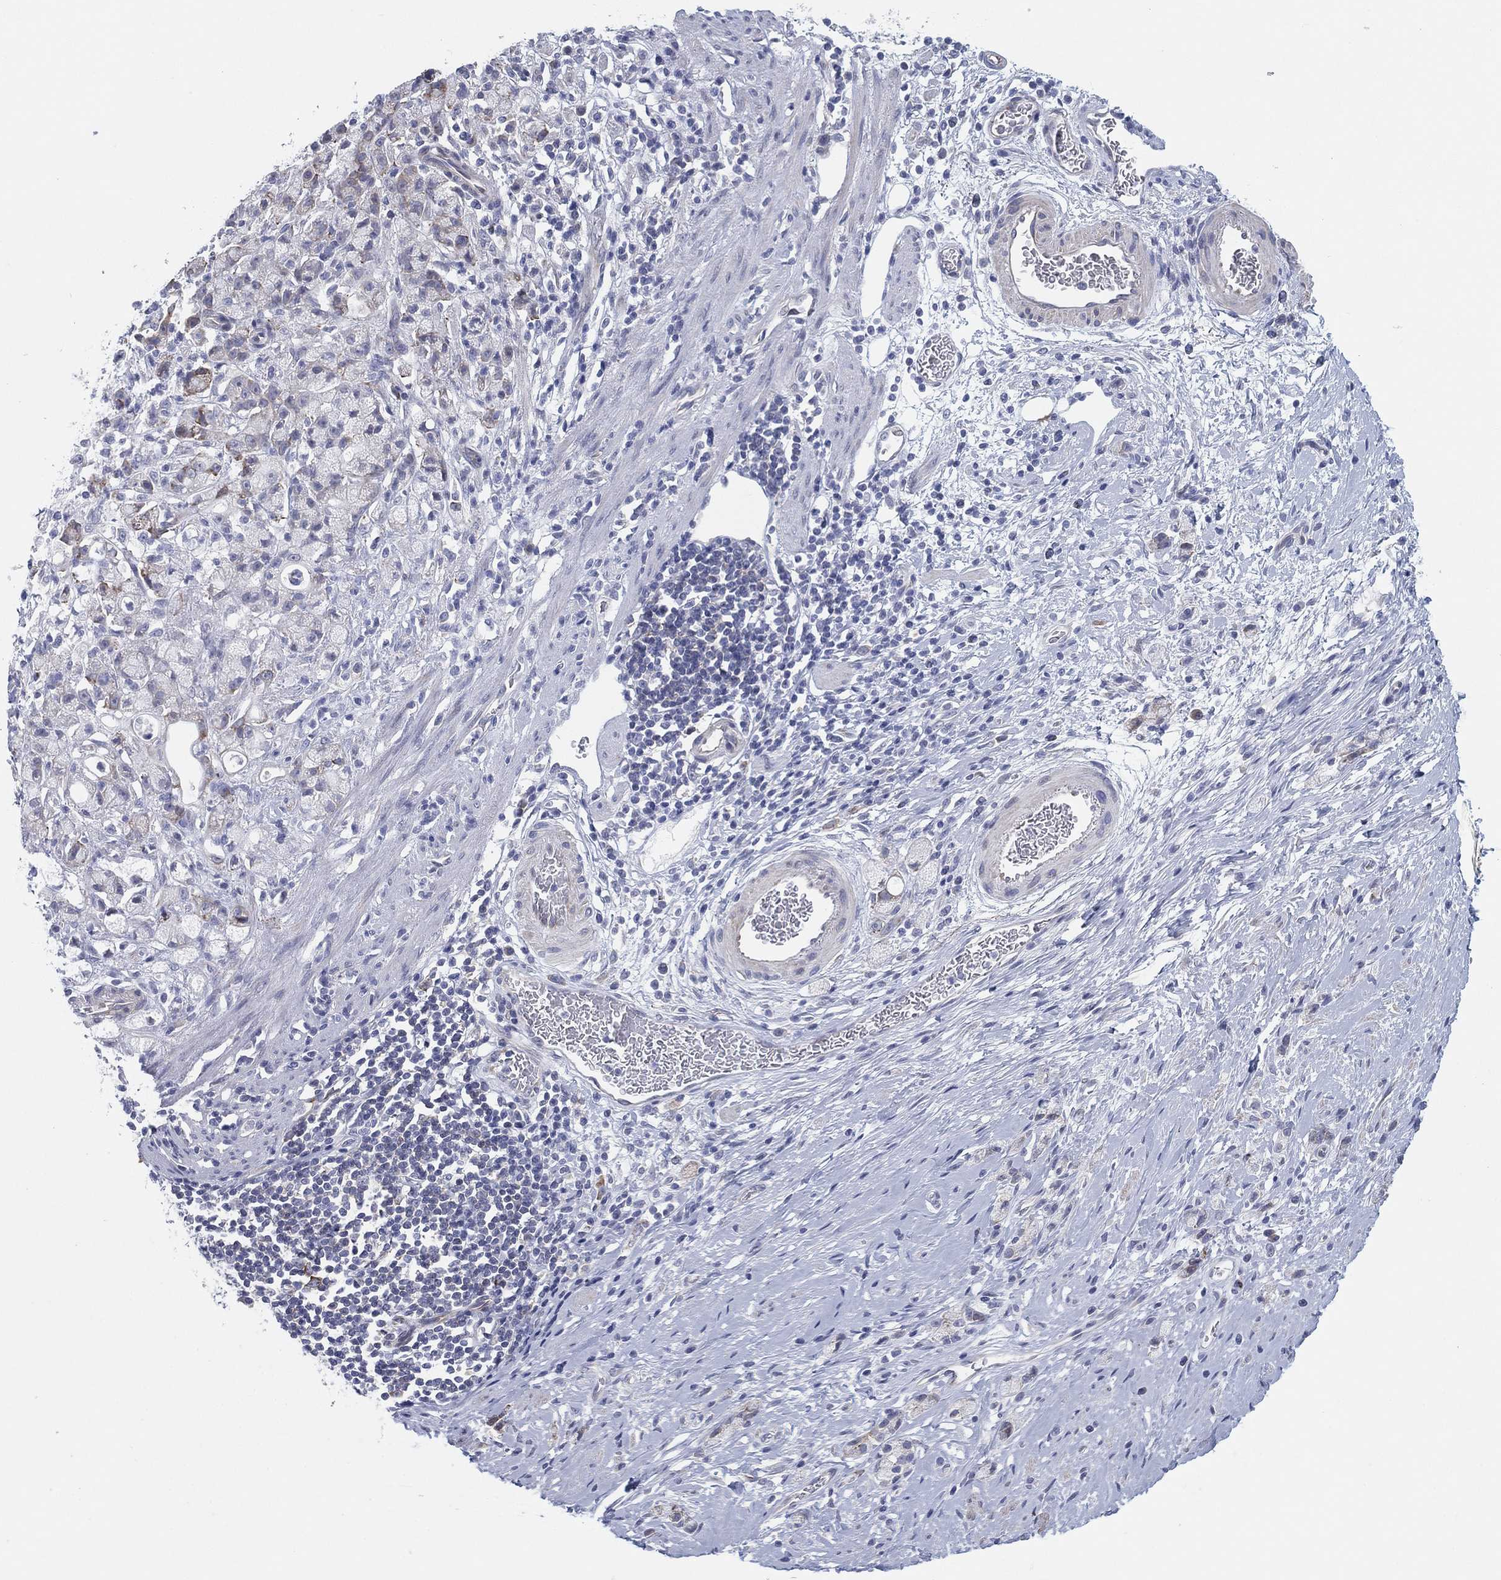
{"staining": {"intensity": "negative", "quantity": "none", "location": "none"}, "tissue": "stomach cancer", "cell_type": "Tumor cells", "image_type": "cancer", "snomed": [{"axis": "morphology", "description": "Adenocarcinoma, NOS"}, {"axis": "topography", "description": "Stomach"}], "caption": "This is an IHC micrograph of stomach cancer. There is no expression in tumor cells.", "gene": "HEATR4", "patient": {"sex": "male", "age": 58}}